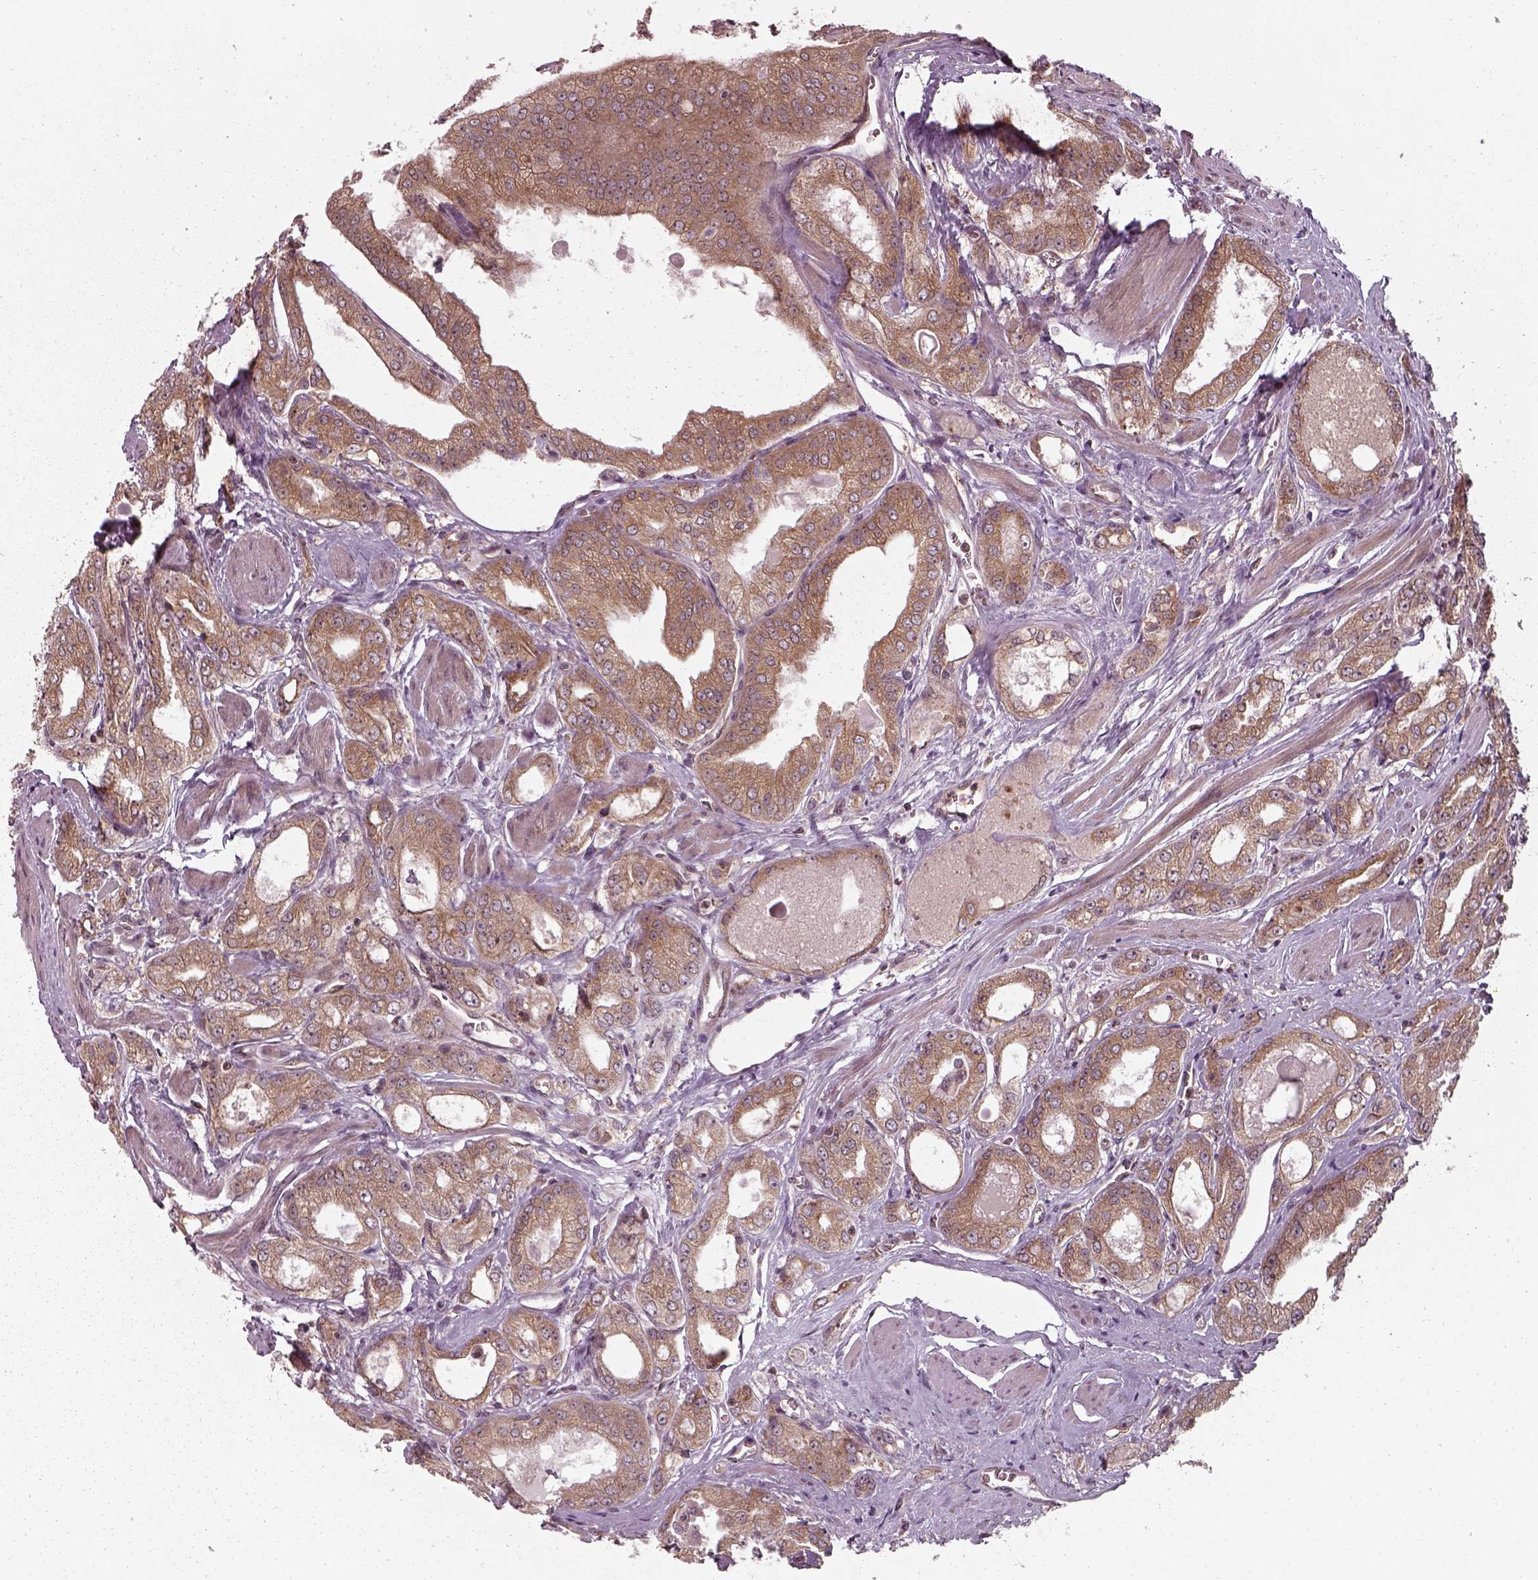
{"staining": {"intensity": "moderate", "quantity": ">75%", "location": "cytoplasmic/membranous"}, "tissue": "prostate cancer", "cell_type": "Tumor cells", "image_type": "cancer", "snomed": [{"axis": "morphology", "description": "Adenocarcinoma, NOS"}, {"axis": "morphology", "description": "Adenocarcinoma, High grade"}, {"axis": "topography", "description": "Prostate"}], "caption": "Immunohistochemistry (IHC) (DAB) staining of human prostate cancer demonstrates moderate cytoplasmic/membranous protein staining in about >75% of tumor cells.", "gene": "CHMP3", "patient": {"sex": "male", "age": 70}}